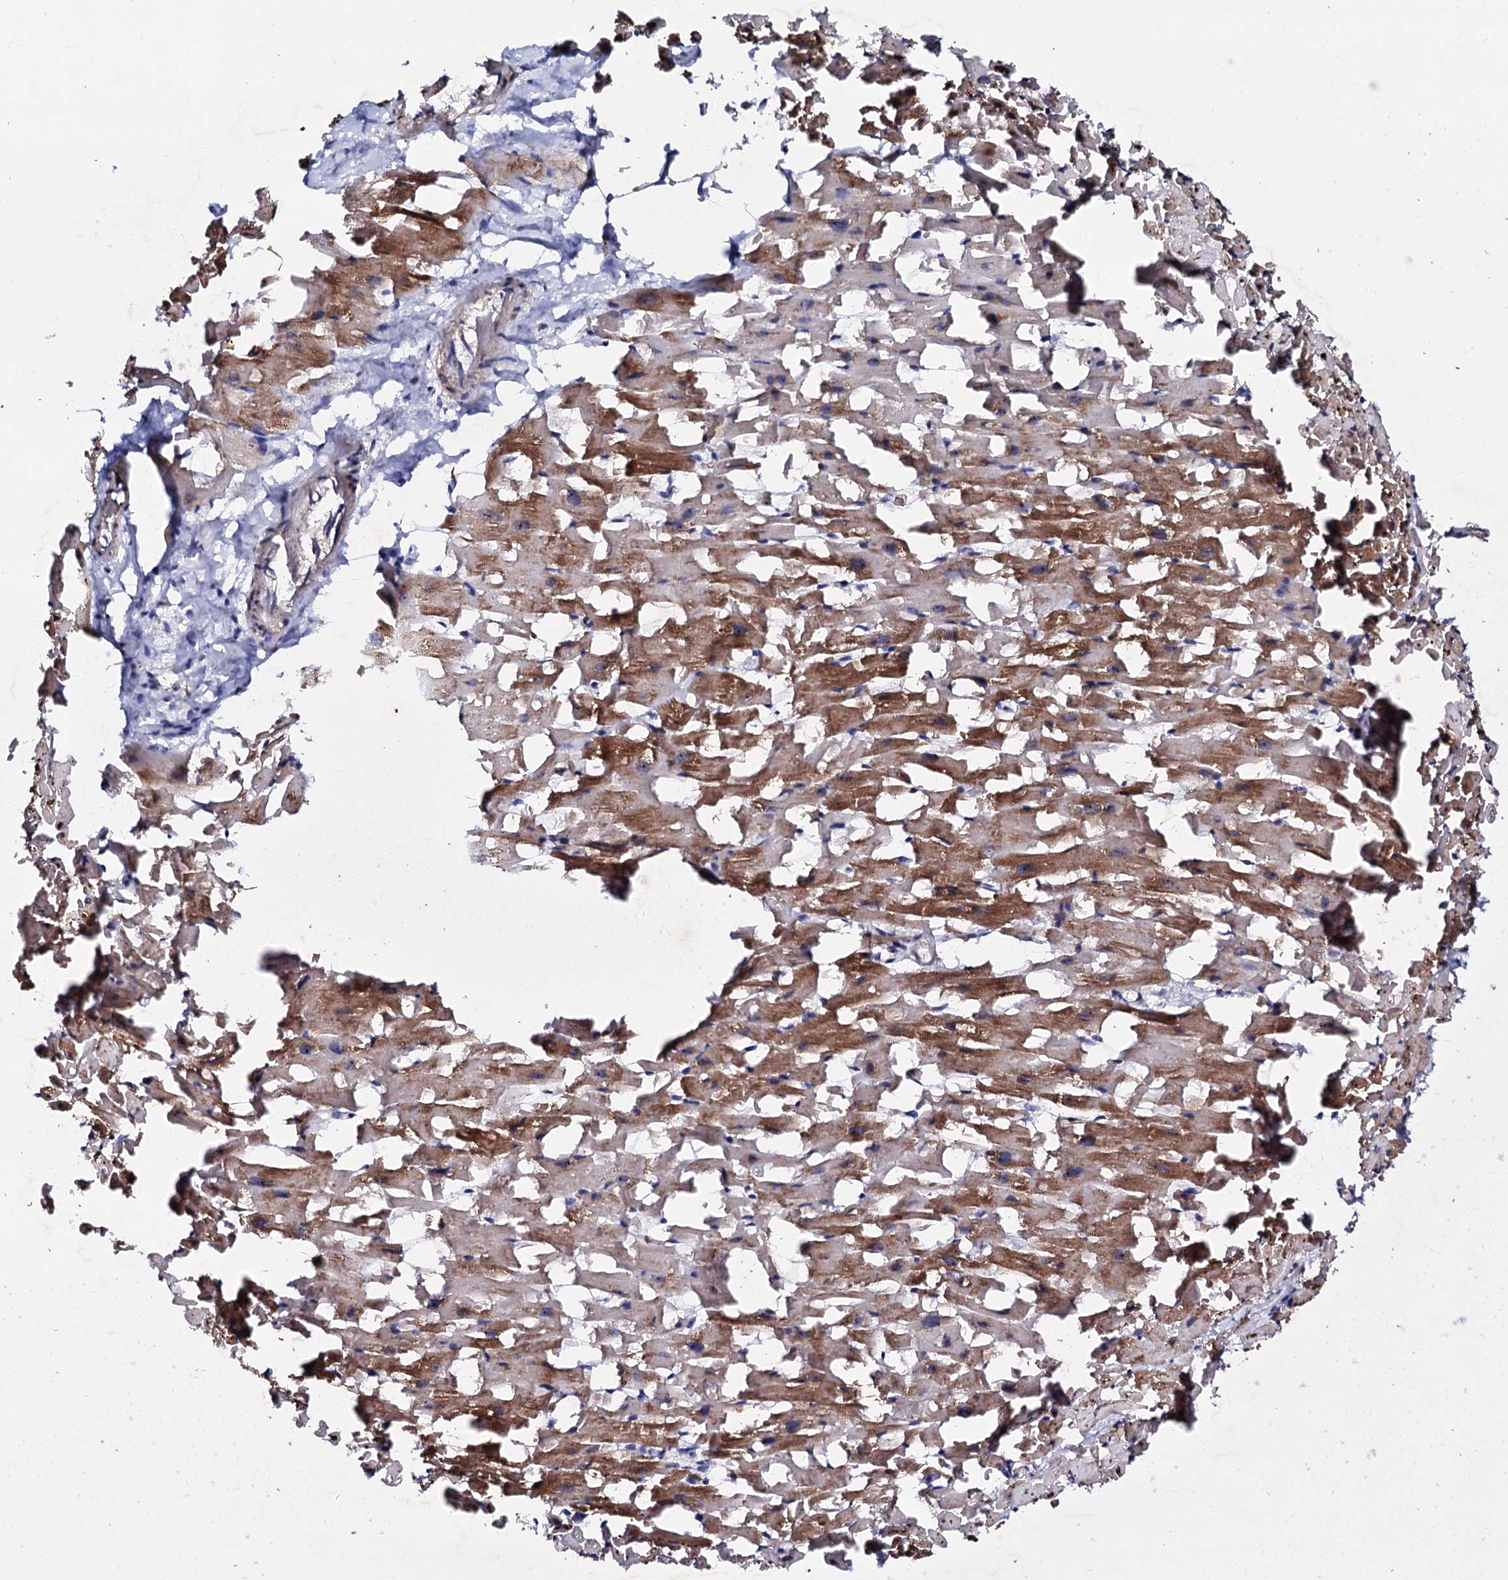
{"staining": {"intensity": "strong", "quantity": ">75%", "location": "cytoplasmic/membranous"}, "tissue": "heart muscle", "cell_type": "Cardiomyocytes", "image_type": "normal", "snomed": [{"axis": "morphology", "description": "Normal tissue, NOS"}, {"axis": "topography", "description": "Heart"}], "caption": "Protein staining by IHC shows strong cytoplasmic/membranous expression in about >75% of cardiomyocytes in unremarkable heart muscle. (IHC, brightfield microscopy, high magnification).", "gene": "GTPBP4", "patient": {"sex": "female", "age": 64}}